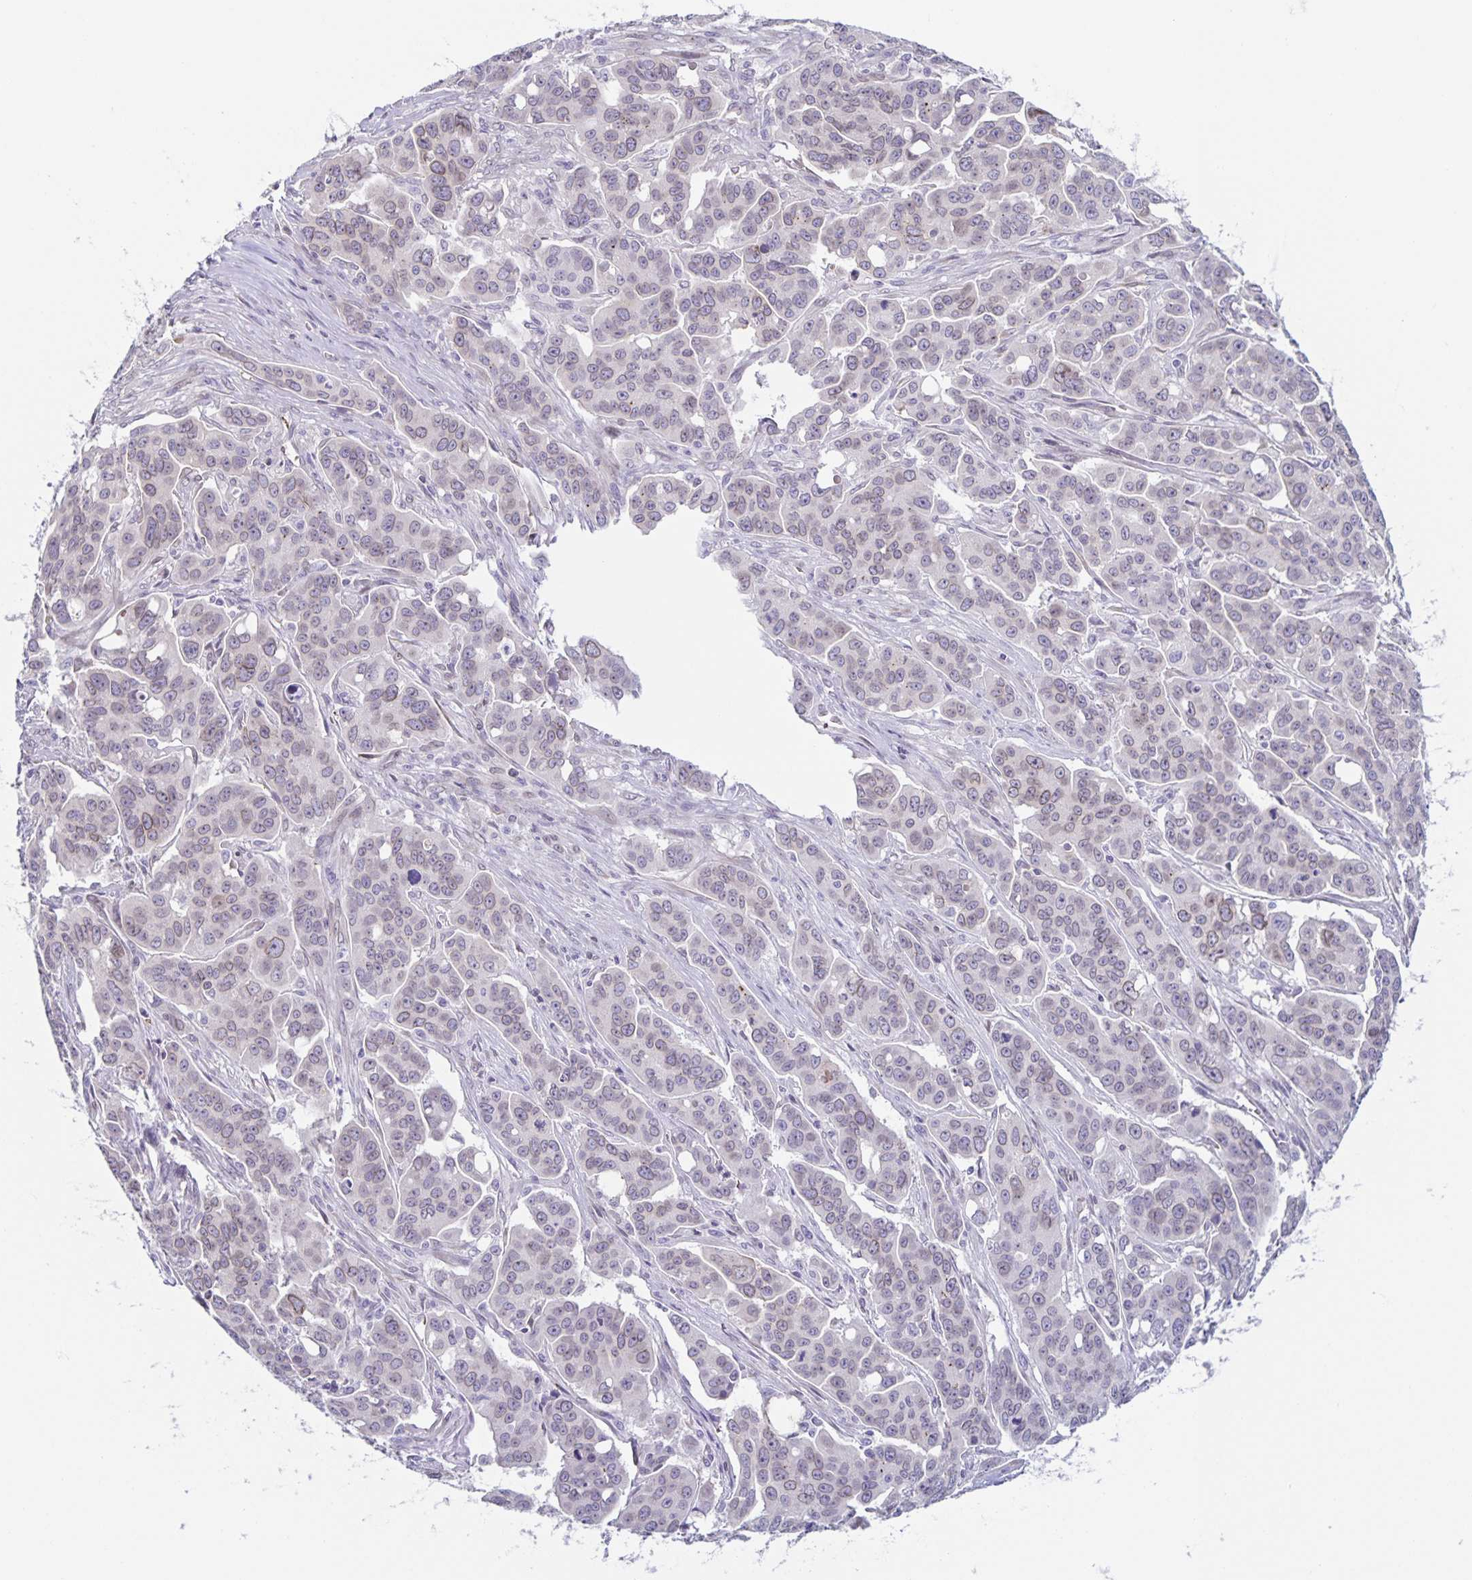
{"staining": {"intensity": "negative", "quantity": "none", "location": "none"}, "tissue": "ovarian cancer", "cell_type": "Tumor cells", "image_type": "cancer", "snomed": [{"axis": "morphology", "description": "Carcinoma, endometroid"}, {"axis": "topography", "description": "Ovary"}], "caption": "Tumor cells show no significant protein expression in ovarian cancer (endometroid carcinoma). The staining is performed using DAB (3,3'-diaminobenzidine) brown chromogen with nuclei counter-stained in using hematoxylin.", "gene": "SYNE2", "patient": {"sex": "female", "age": 78}}